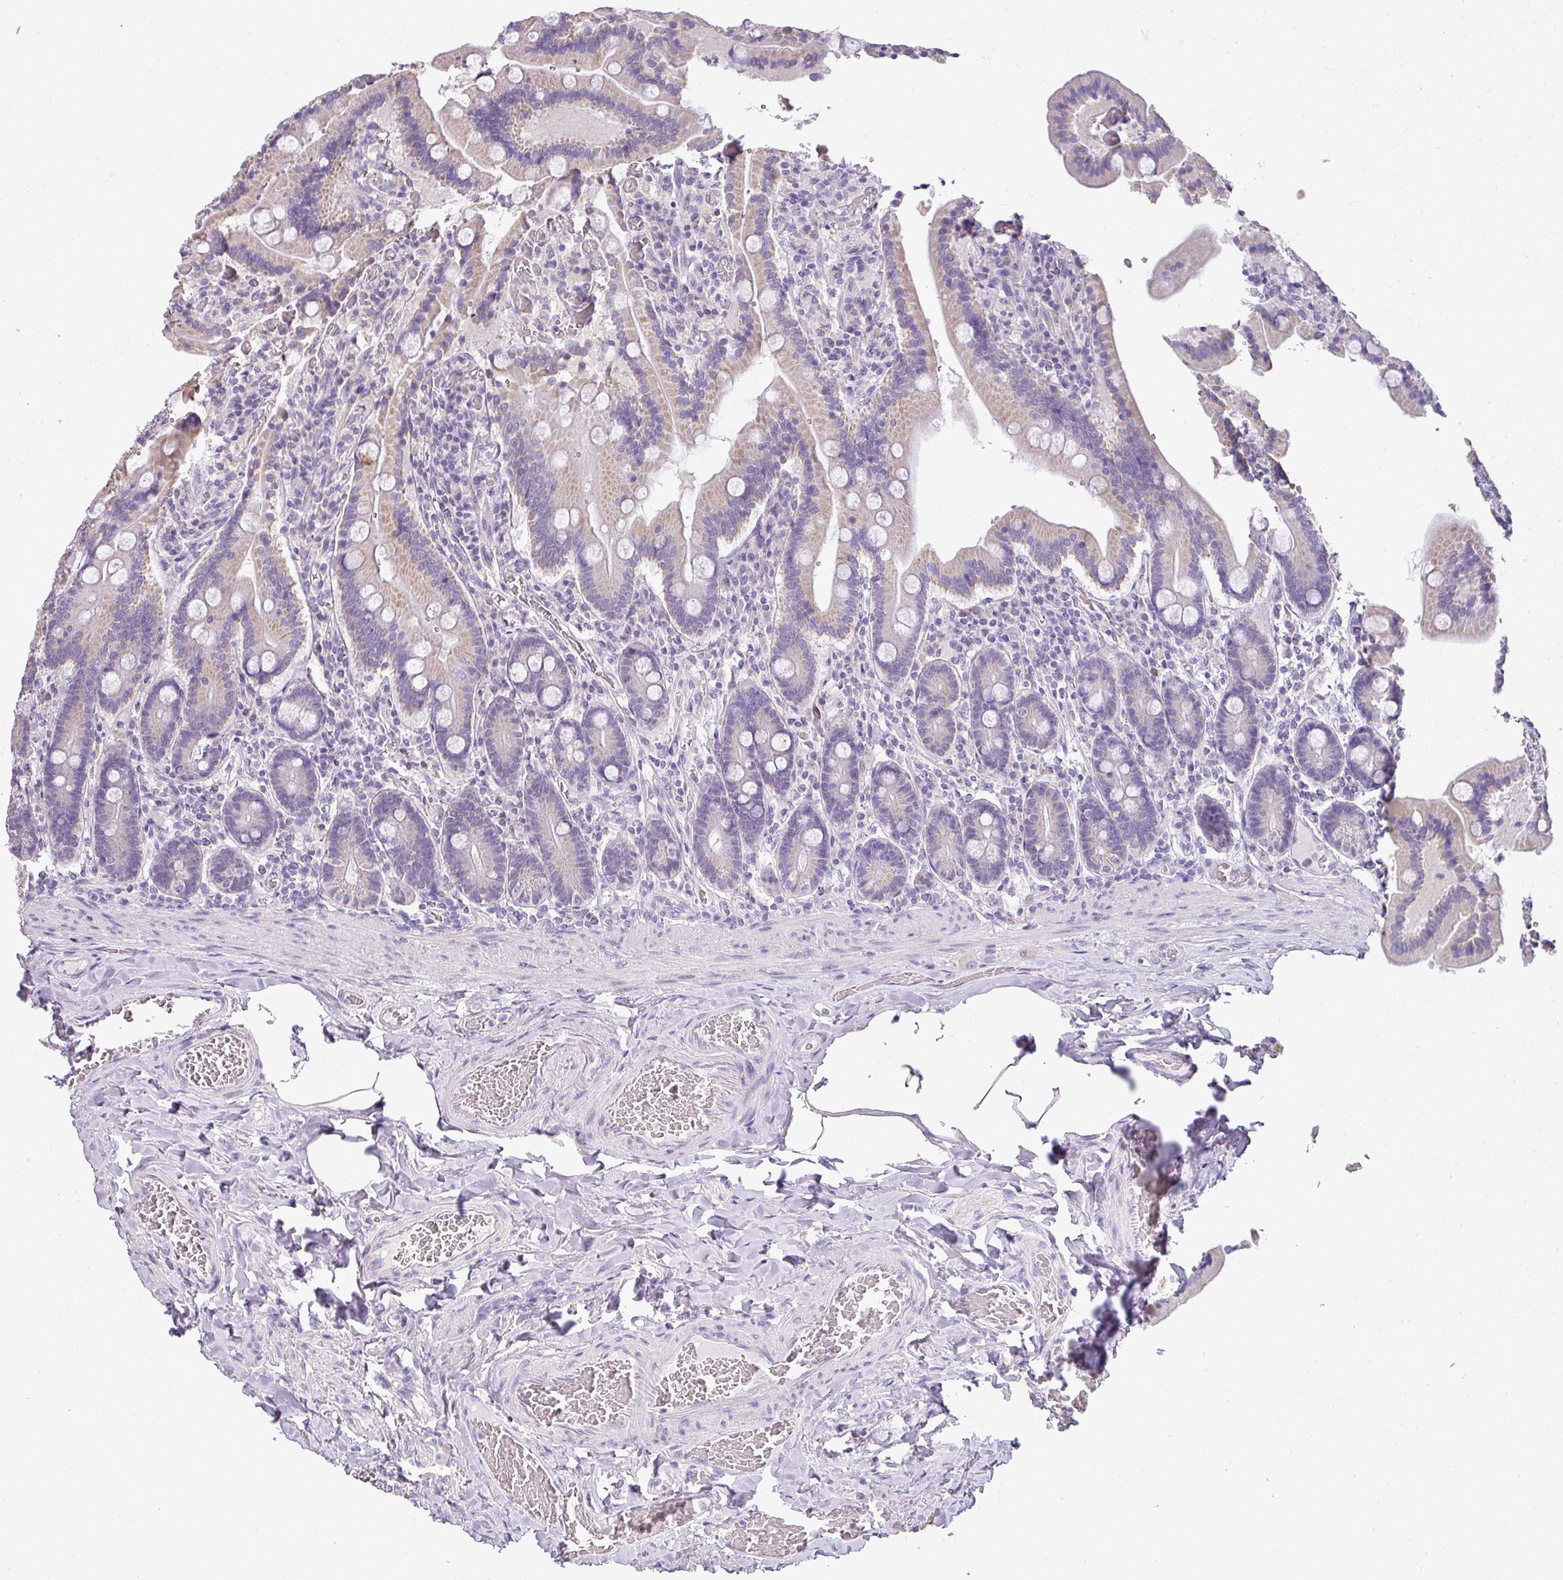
{"staining": {"intensity": "weak", "quantity": "25%-75%", "location": "cytoplasmic/membranous"}, "tissue": "duodenum", "cell_type": "Glandular cells", "image_type": "normal", "snomed": [{"axis": "morphology", "description": "Normal tissue, NOS"}, {"axis": "topography", "description": "Duodenum"}], "caption": "The histopathology image exhibits staining of unremarkable duodenum, revealing weak cytoplasmic/membranous protein staining (brown color) within glandular cells.", "gene": "PALS2", "patient": {"sex": "female", "age": 62}}